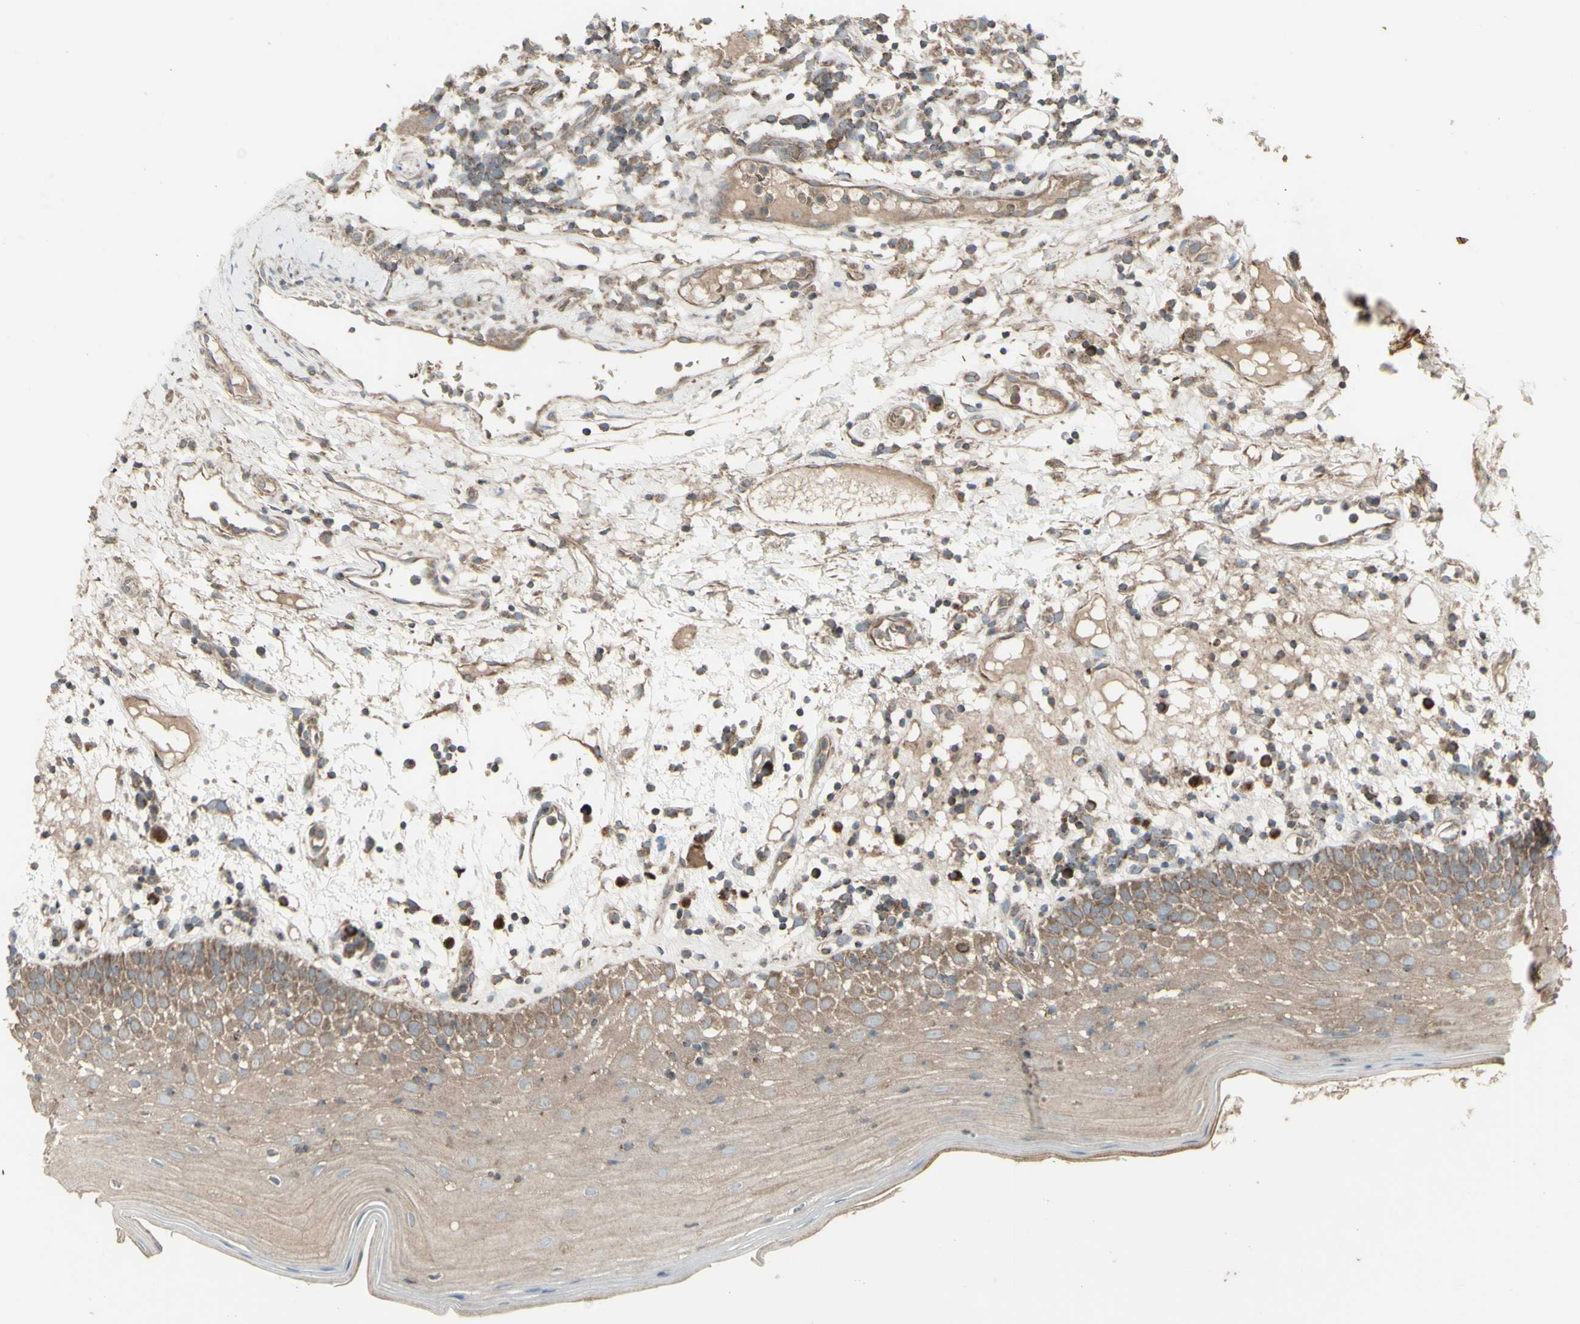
{"staining": {"intensity": "weak", "quantity": ">75%", "location": "cytoplasmic/membranous"}, "tissue": "oral mucosa", "cell_type": "Squamous epithelial cells", "image_type": "normal", "snomed": [{"axis": "morphology", "description": "Normal tissue, NOS"}, {"axis": "morphology", "description": "Squamous cell carcinoma, NOS"}, {"axis": "topography", "description": "Skeletal muscle"}, {"axis": "topography", "description": "Oral tissue"}], "caption": "Immunohistochemical staining of normal human oral mucosa shows weak cytoplasmic/membranous protein positivity in approximately >75% of squamous epithelial cells.", "gene": "SHC1", "patient": {"sex": "male", "age": 71}}